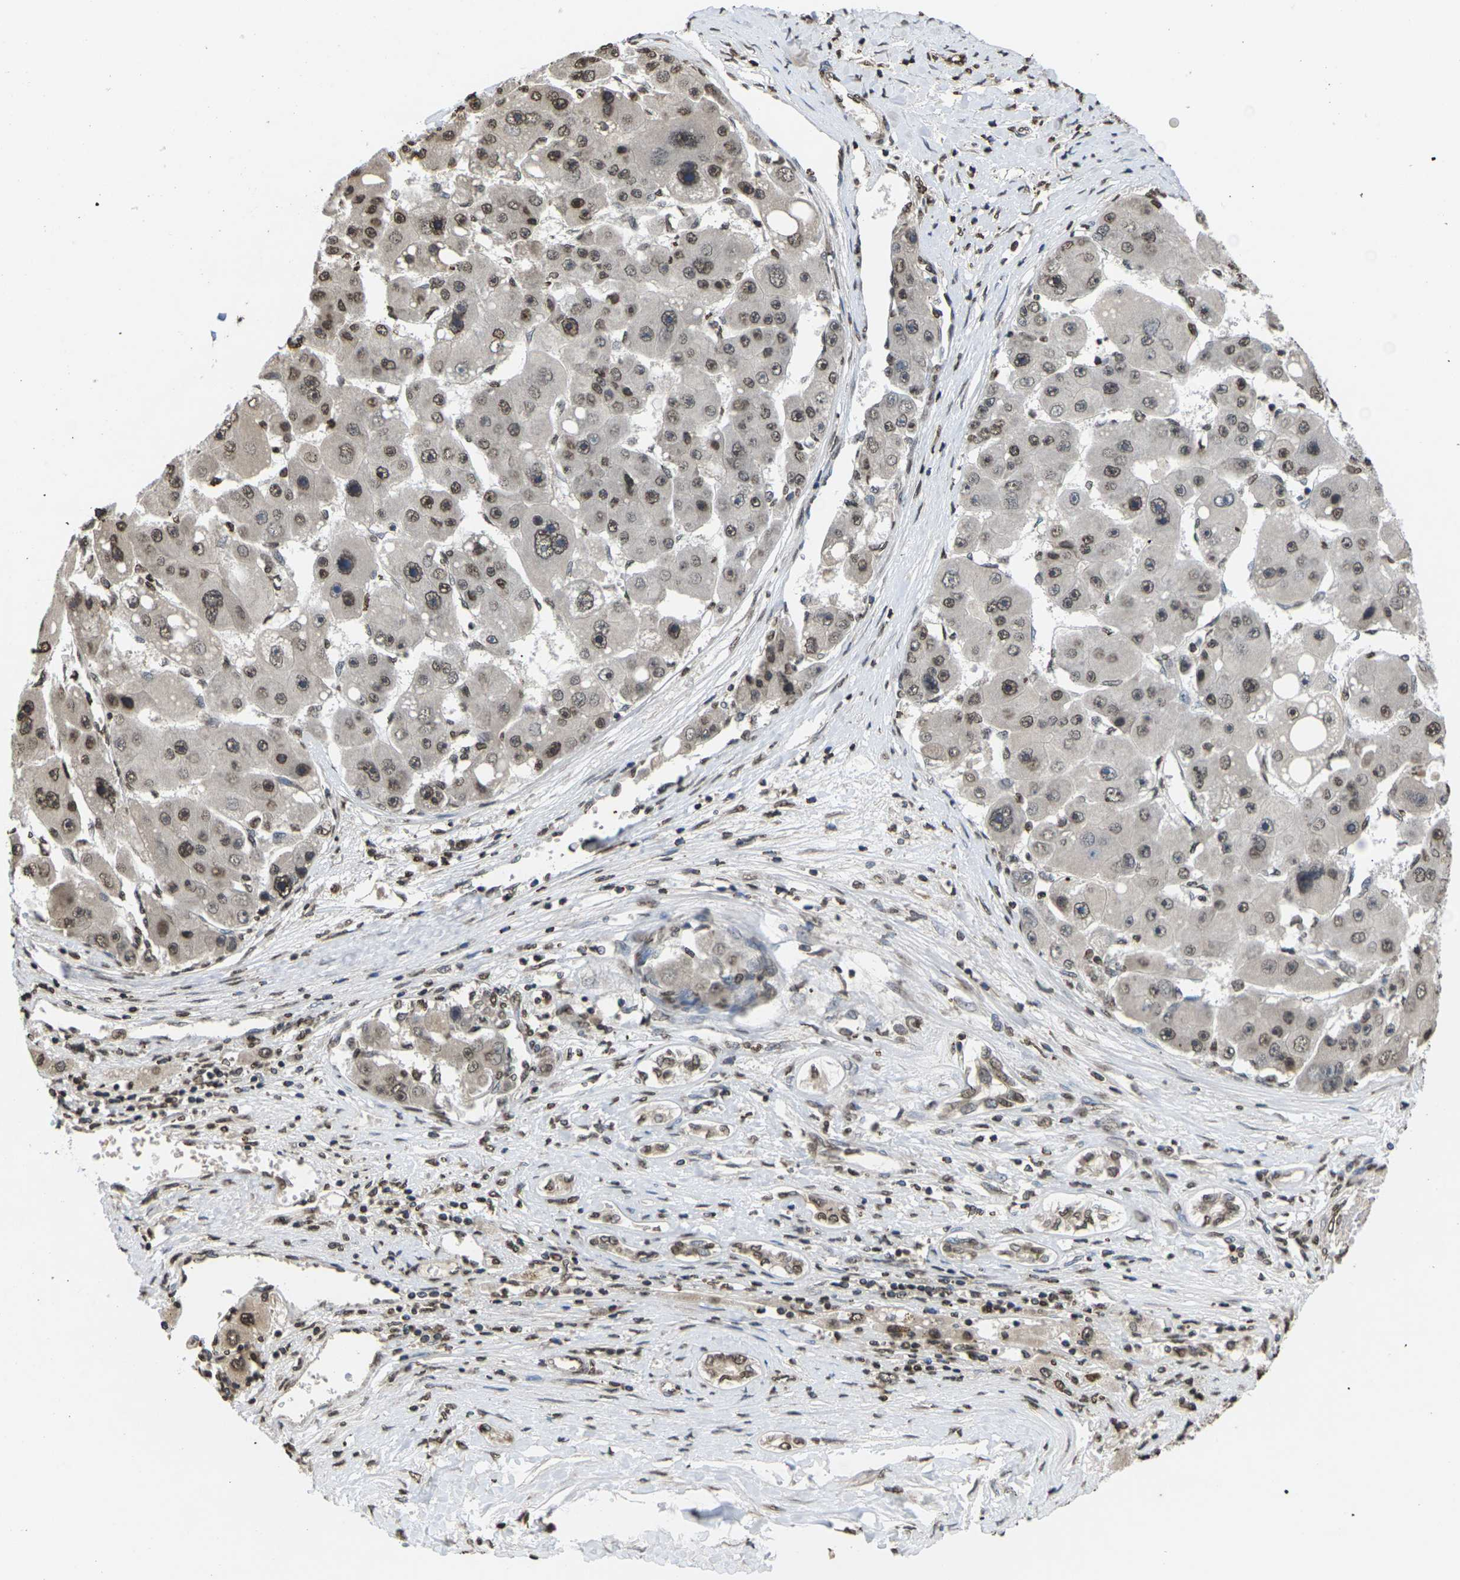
{"staining": {"intensity": "moderate", "quantity": ">75%", "location": "nuclear"}, "tissue": "liver cancer", "cell_type": "Tumor cells", "image_type": "cancer", "snomed": [{"axis": "morphology", "description": "Carcinoma, Hepatocellular, NOS"}, {"axis": "topography", "description": "Liver"}], "caption": "Hepatocellular carcinoma (liver) stained with a protein marker demonstrates moderate staining in tumor cells.", "gene": "EMSY", "patient": {"sex": "female", "age": 61}}